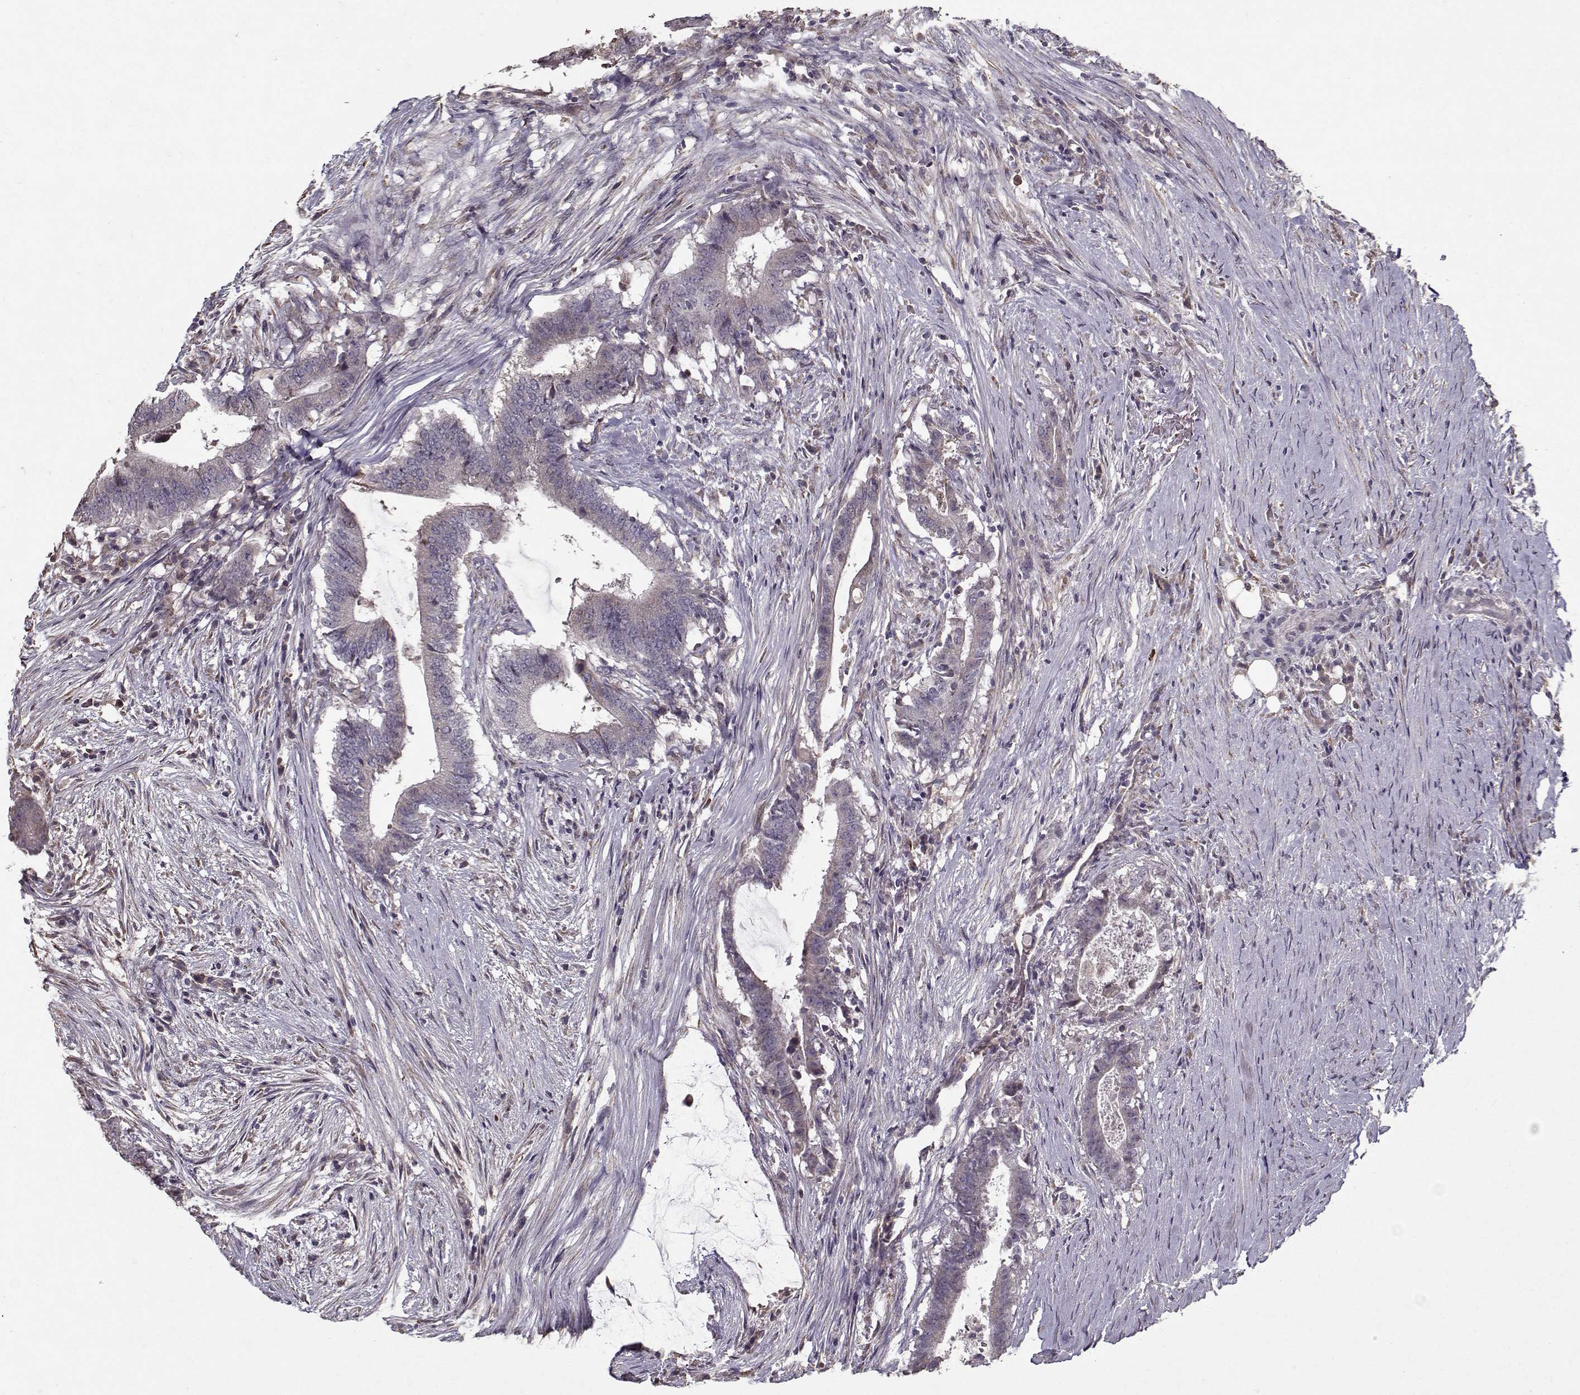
{"staining": {"intensity": "weak", "quantity": "<25%", "location": "cytoplasmic/membranous"}, "tissue": "colorectal cancer", "cell_type": "Tumor cells", "image_type": "cancer", "snomed": [{"axis": "morphology", "description": "Adenocarcinoma, NOS"}, {"axis": "topography", "description": "Colon"}], "caption": "IHC image of neoplastic tissue: colorectal cancer (adenocarcinoma) stained with DAB shows no significant protein expression in tumor cells.", "gene": "LAMA2", "patient": {"sex": "female", "age": 43}}